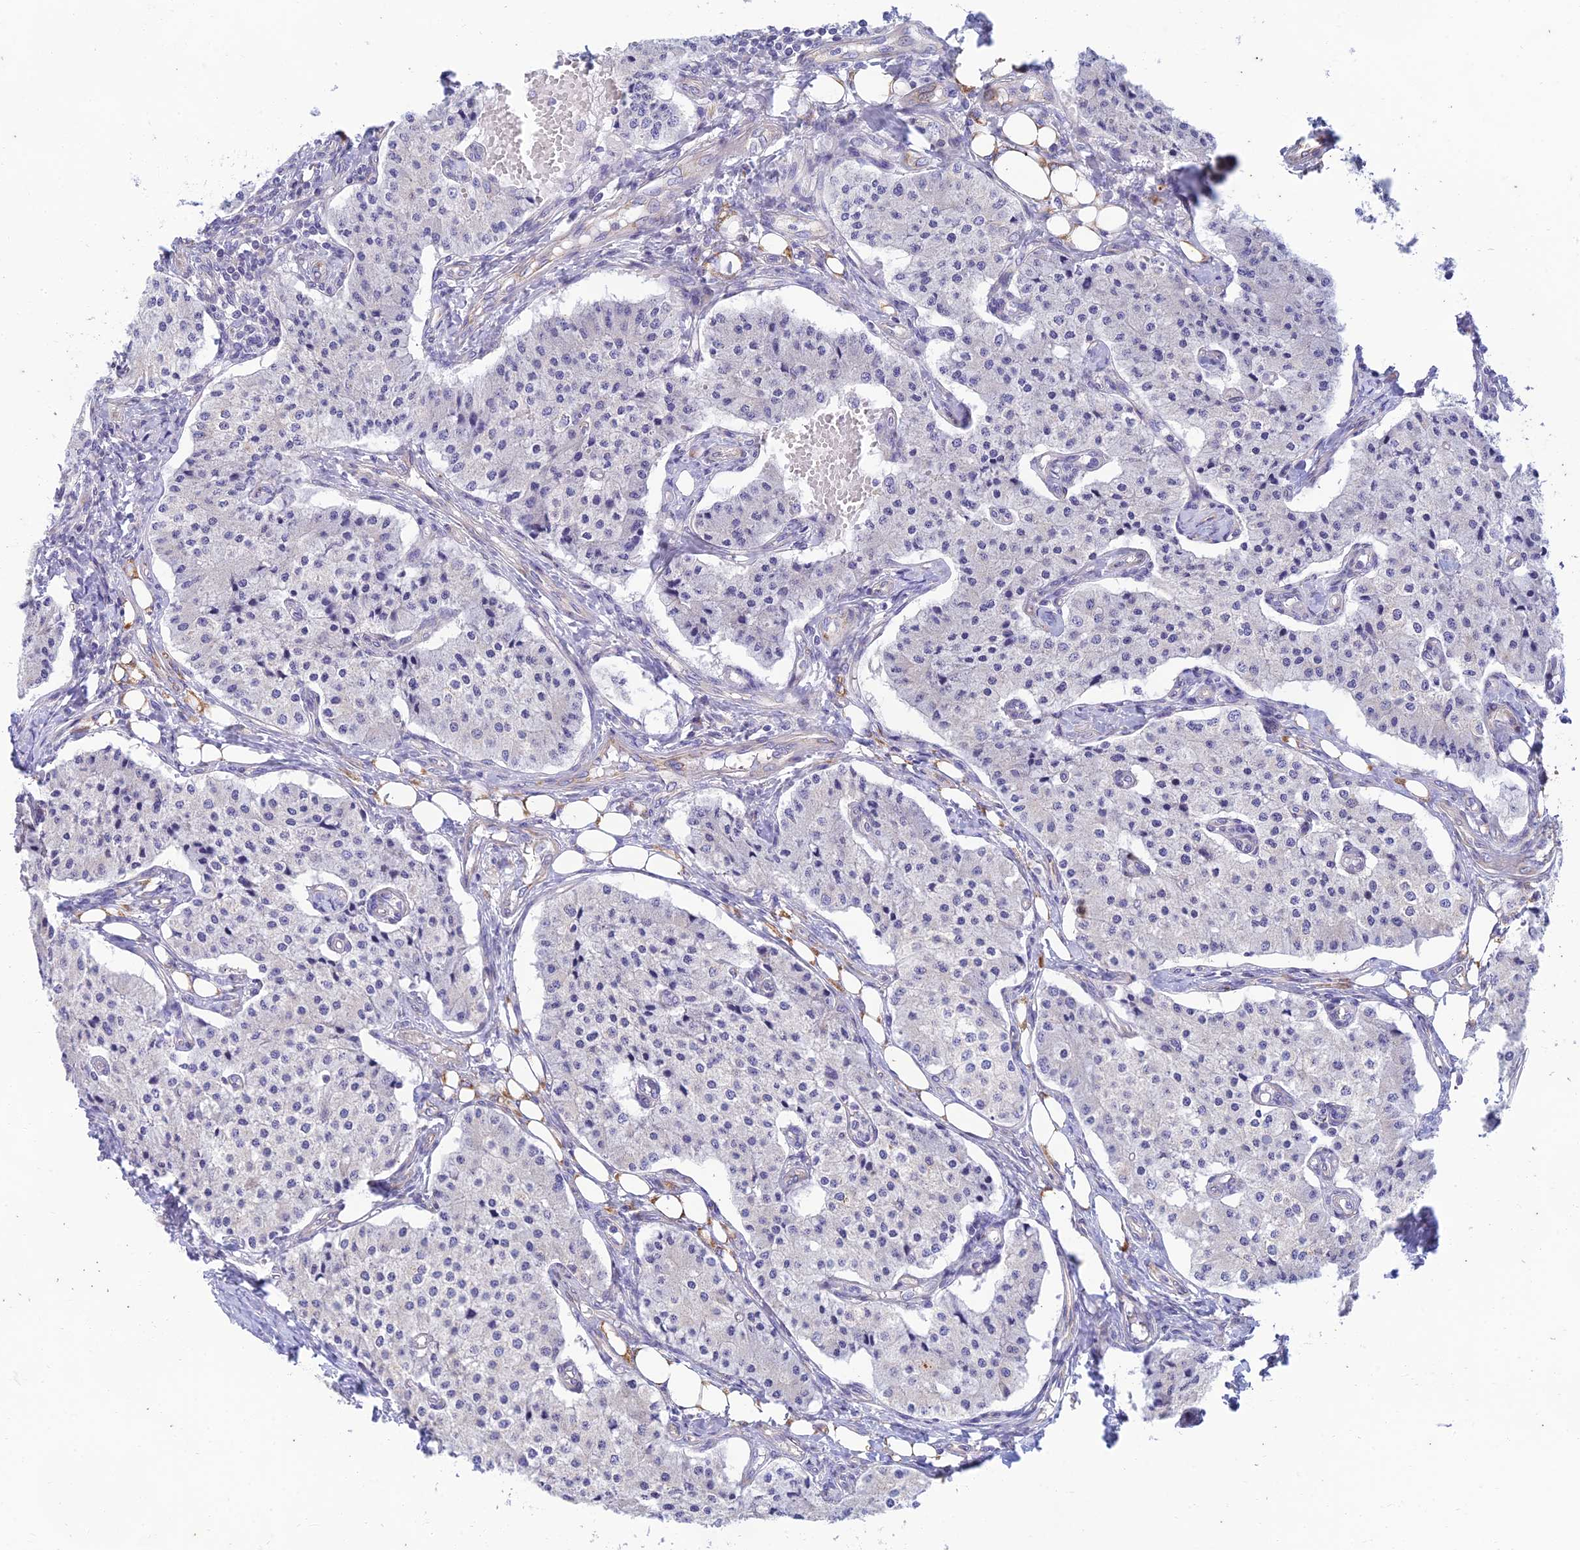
{"staining": {"intensity": "negative", "quantity": "none", "location": "none"}, "tissue": "carcinoid", "cell_type": "Tumor cells", "image_type": "cancer", "snomed": [{"axis": "morphology", "description": "Carcinoid, malignant, NOS"}, {"axis": "topography", "description": "Colon"}], "caption": "Histopathology image shows no significant protein positivity in tumor cells of carcinoid. (Brightfield microscopy of DAB (3,3'-diaminobenzidine) IHC at high magnification).", "gene": "PTCD2", "patient": {"sex": "female", "age": 52}}